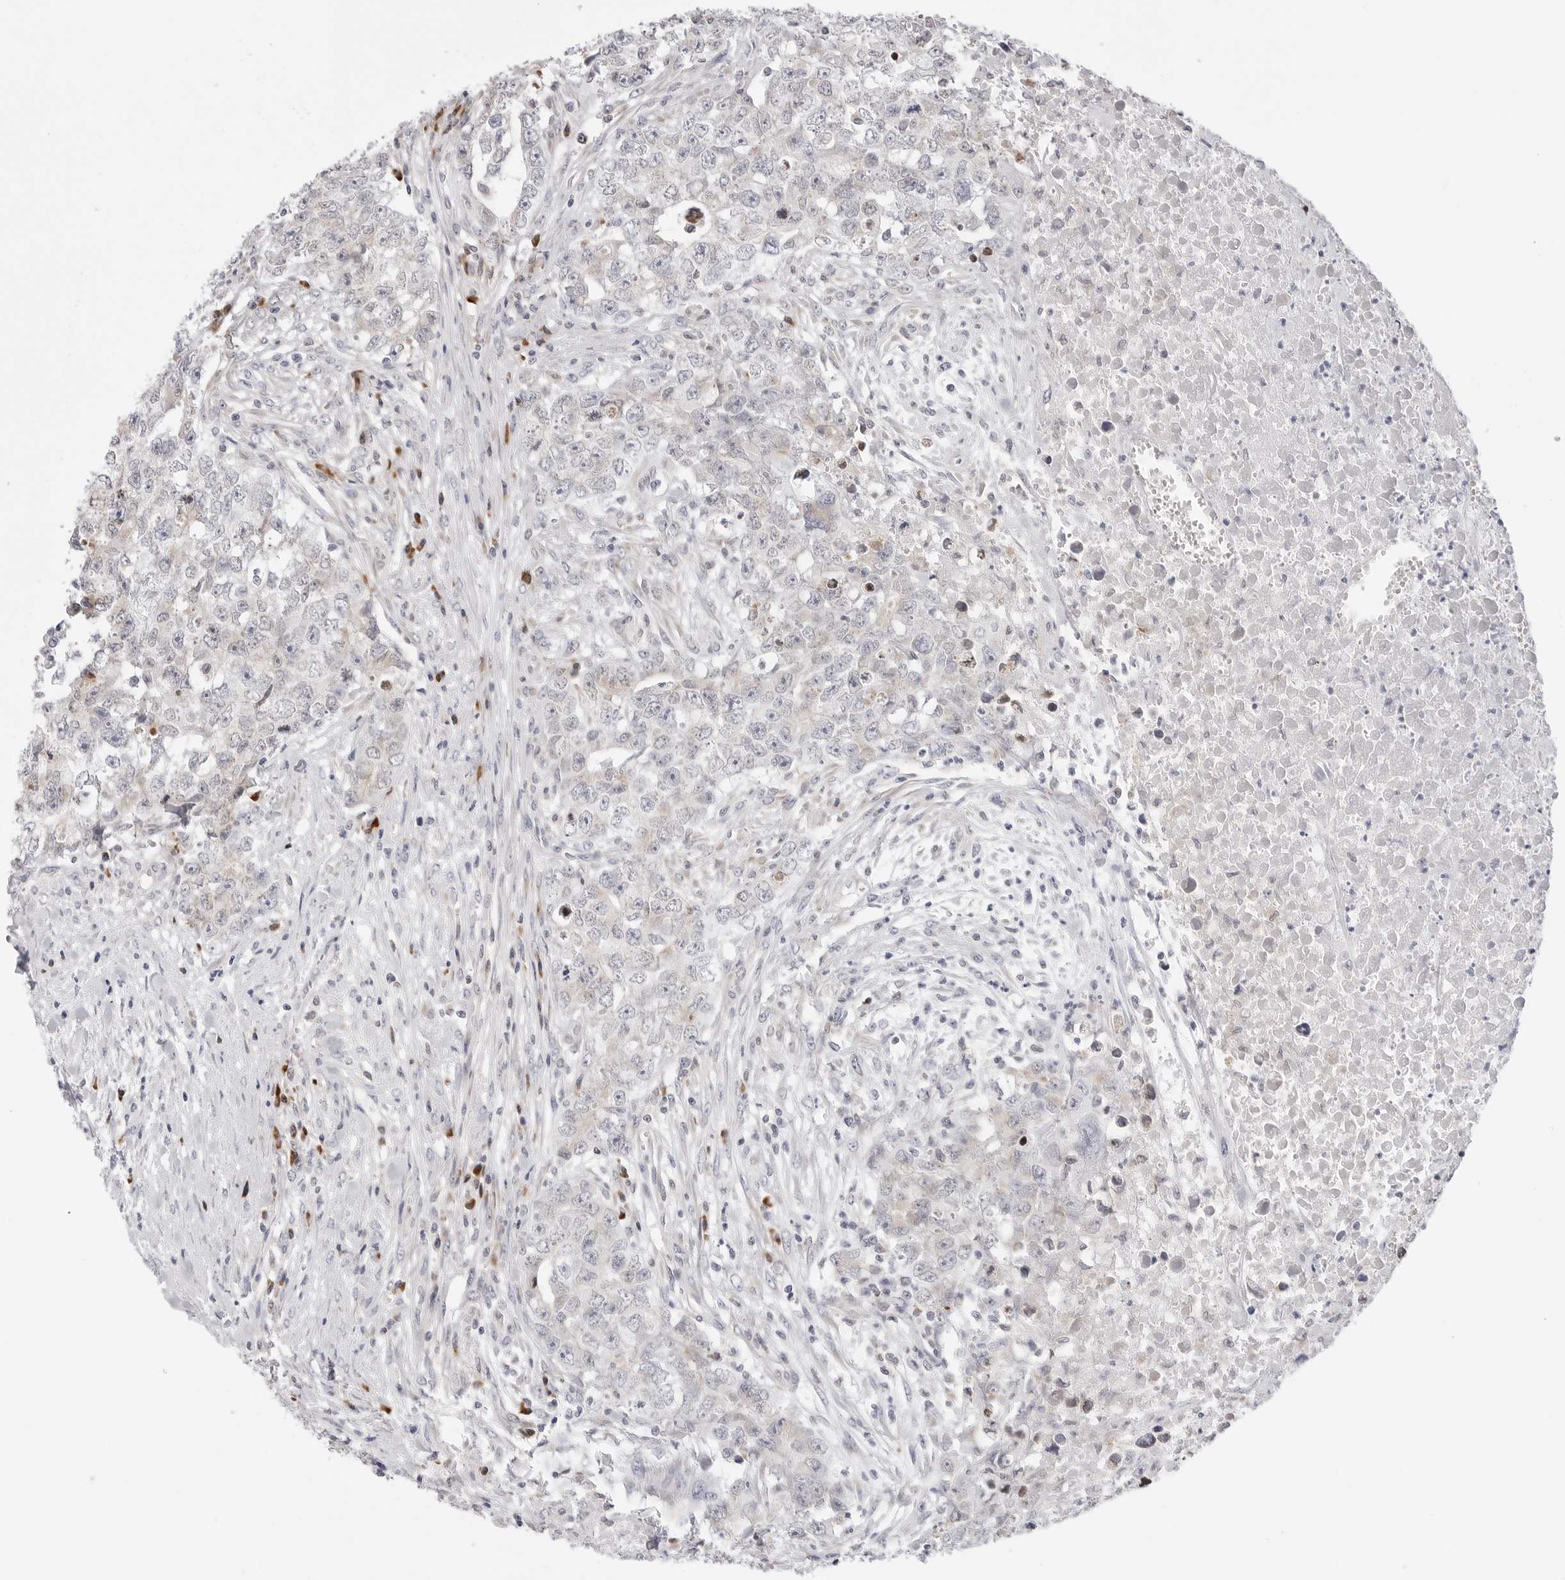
{"staining": {"intensity": "weak", "quantity": "25%-75%", "location": "cytoplasmic/membranous"}, "tissue": "testis cancer", "cell_type": "Tumor cells", "image_type": "cancer", "snomed": [{"axis": "morphology", "description": "Carcinoma, Embryonal, NOS"}, {"axis": "topography", "description": "Testis"}], "caption": "An image showing weak cytoplasmic/membranous staining in about 25%-75% of tumor cells in testis cancer (embryonal carcinoma), as visualized by brown immunohistochemical staining.", "gene": "RPN1", "patient": {"sex": "male", "age": 28}}